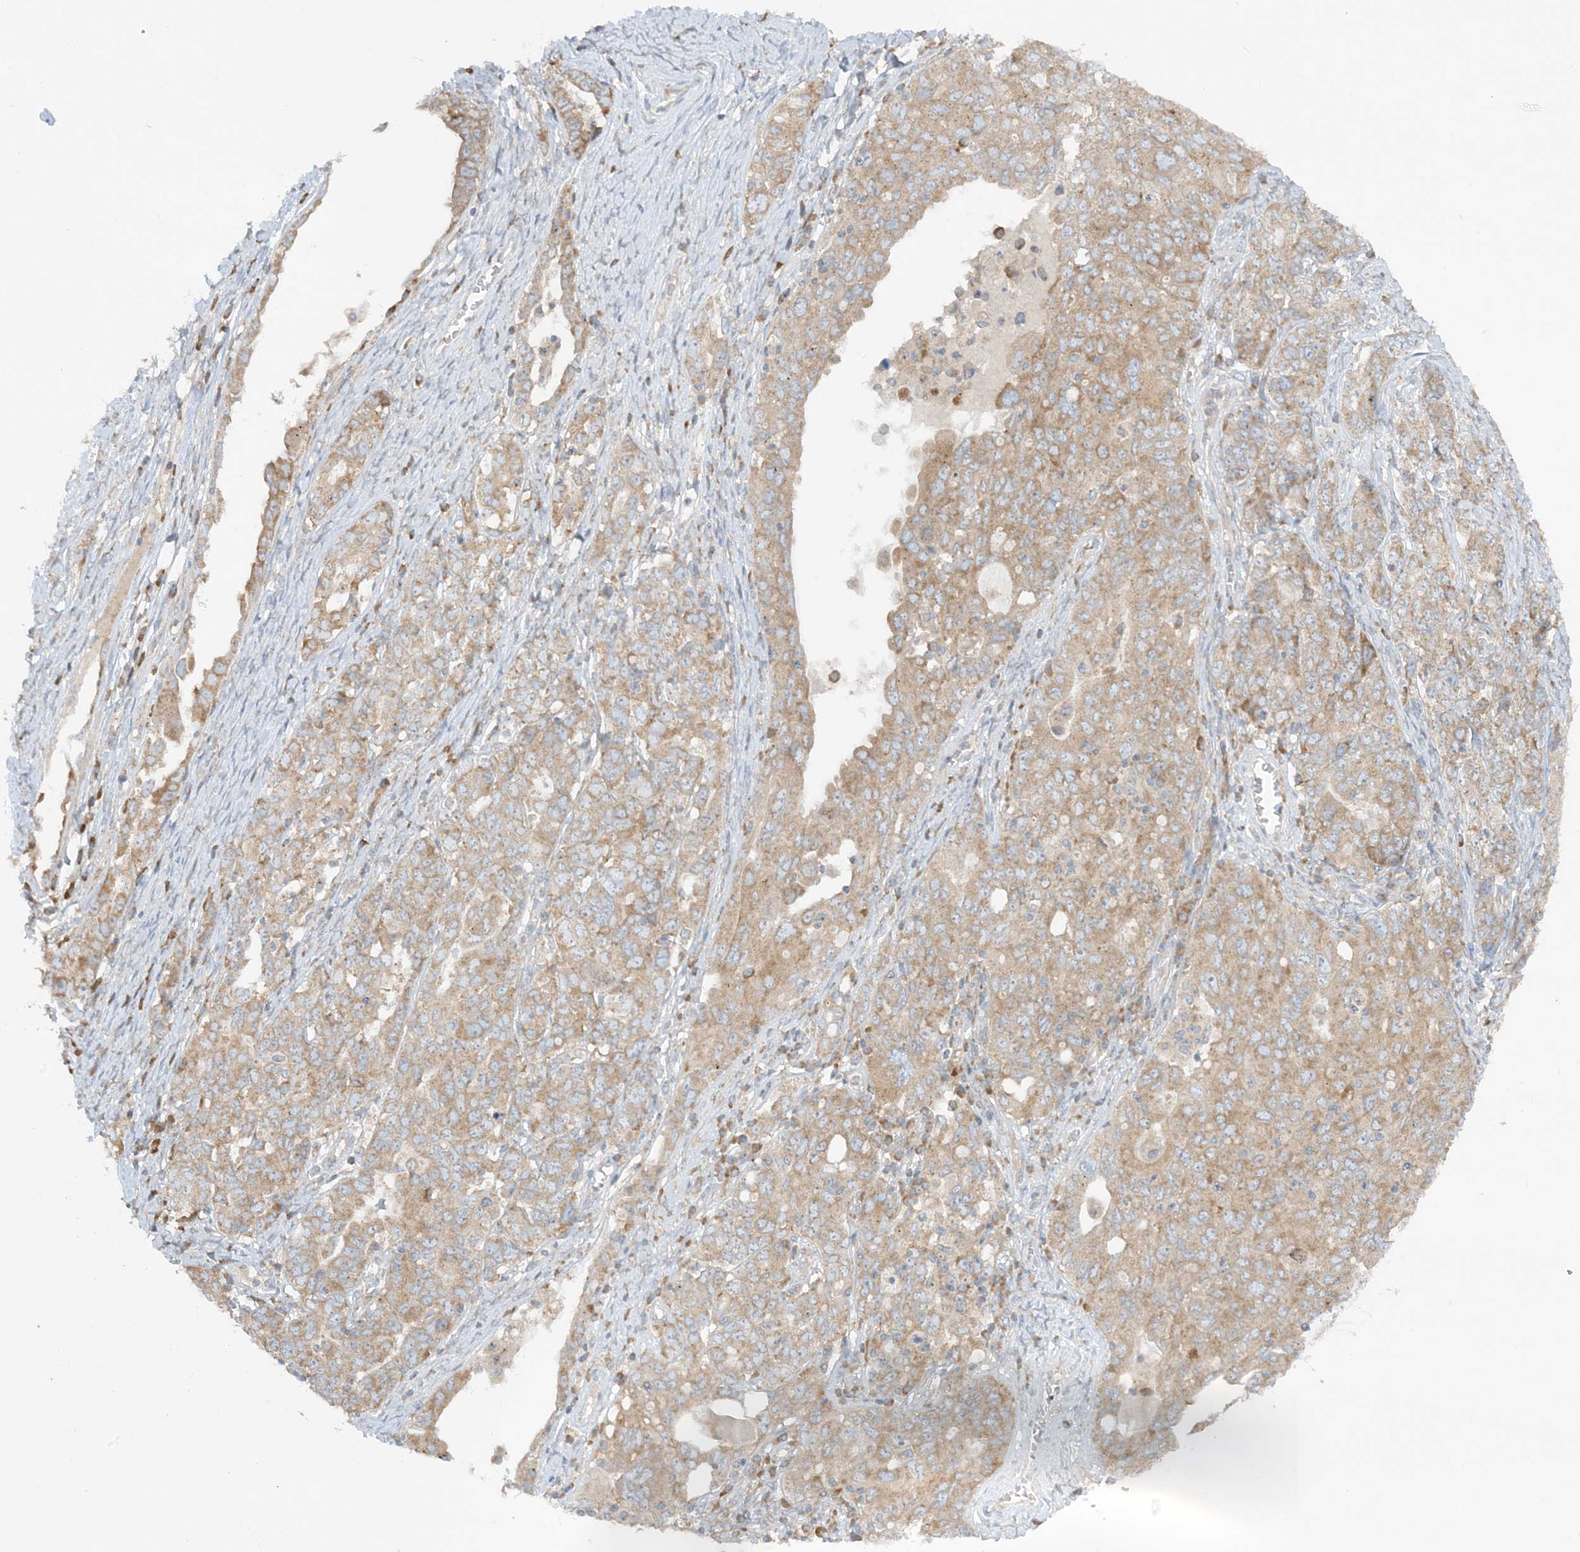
{"staining": {"intensity": "moderate", "quantity": ">75%", "location": "cytoplasmic/membranous"}, "tissue": "ovarian cancer", "cell_type": "Tumor cells", "image_type": "cancer", "snomed": [{"axis": "morphology", "description": "Carcinoma, endometroid"}, {"axis": "topography", "description": "Ovary"}], "caption": "A high-resolution micrograph shows IHC staining of ovarian cancer (endometroid carcinoma), which demonstrates moderate cytoplasmic/membranous staining in approximately >75% of tumor cells.", "gene": "RPP40", "patient": {"sex": "female", "age": 62}}